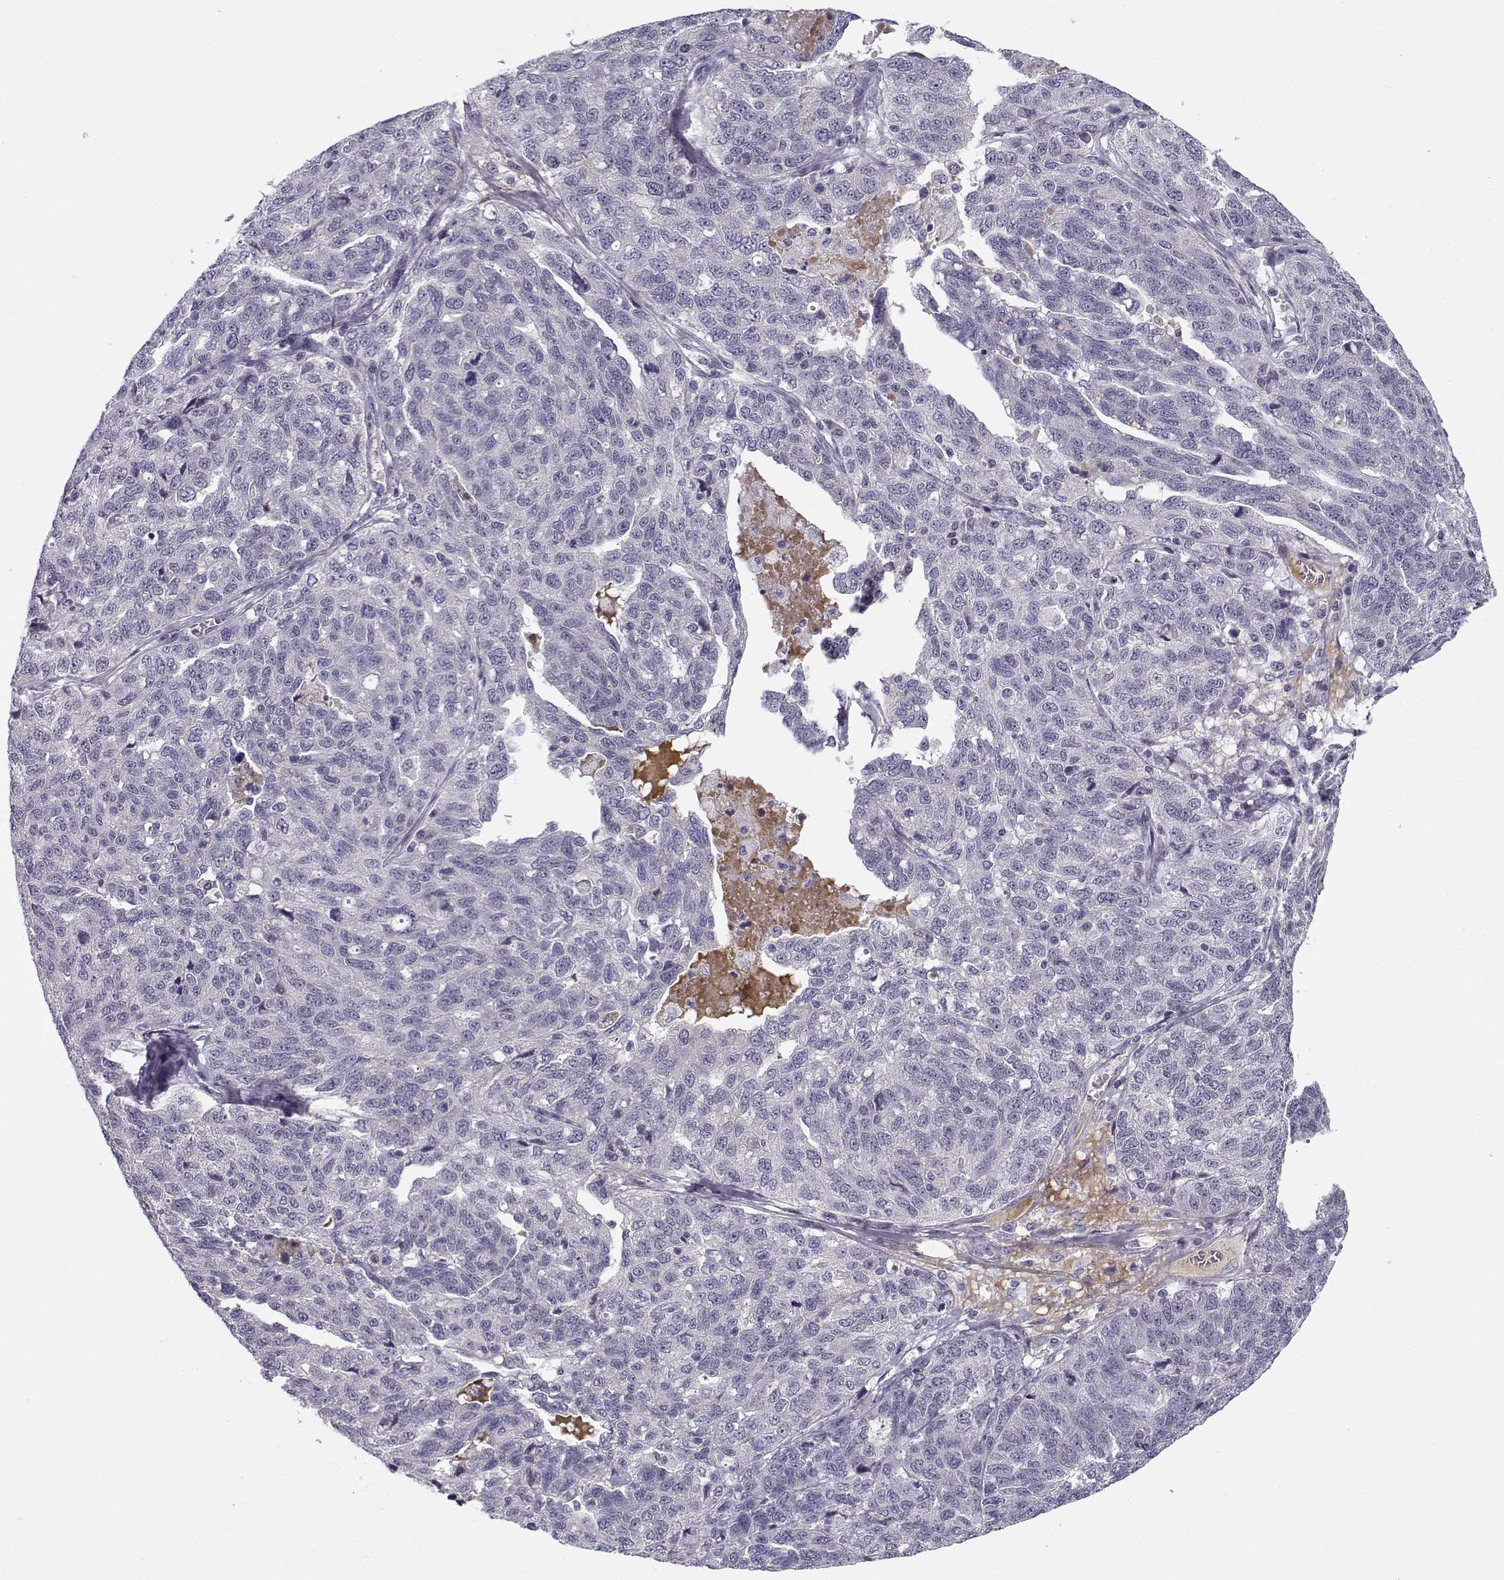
{"staining": {"intensity": "negative", "quantity": "none", "location": "none"}, "tissue": "ovarian cancer", "cell_type": "Tumor cells", "image_type": "cancer", "snomed": [{"axis": "morphology", "description": "Cystadenocarcinoma, serous, NOS"}, {"axis": "topography", "description": "Ovary"}], "caption": "Immunohistochemistry photomicrograph of neoplastic tissue: ovarian cancer stained with DAB (3,3'-diaminobenzidine) demonstrates no significant protein positivity in tumor cells. (Immunohistochemistry (ihc), brightfield microscopy, high magnification).", "gene": "DDX25", "patient": {"sex": "female", "age": 71}}